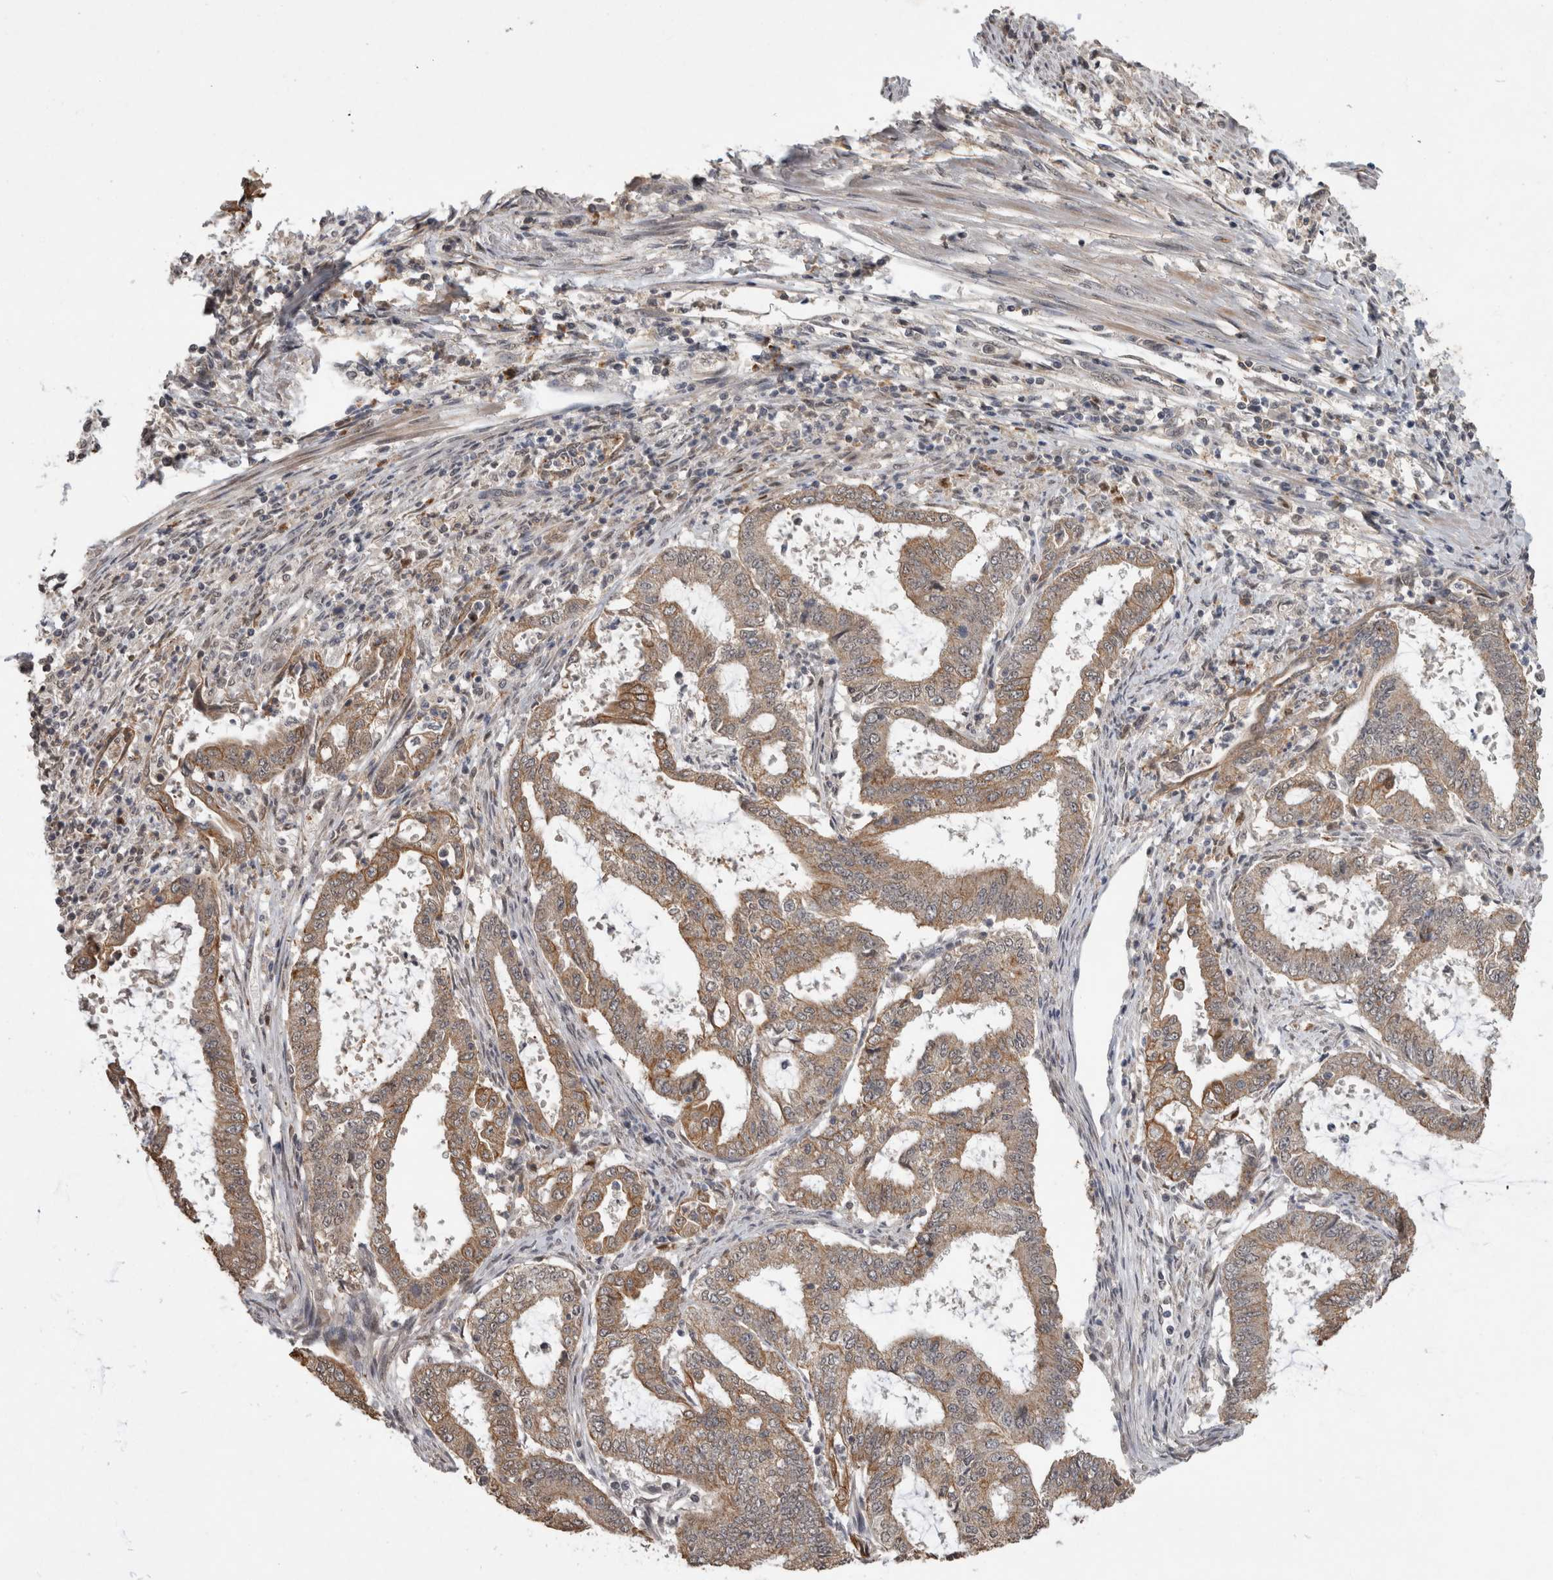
{"staining": {"intensity": "moderate", "quantity": ">75%", "location": "cytoplasmic/membranous"}, "tissue": "endometrial cancer", "cell_type": "Tumor cells", "image_type": "cancer", "snomed": [{"axis": "morphology", "description": "Adenocarcinoma, NOS"}, {"axis": "topography", "description": "Endometrium"}], "caption": "Immunohistochemistry micrograph of neoplastic tissue: endometrial cancer (adenocarcinoma) stained using immunohistochemistry (IHC) reveals medium levels of moderate protein expression localized specifically in the cytoplasmic/membranous of tumor cells, appearing as a cytoplasmic/membranous brown color.", "gene": "RHPN1", "patient": {"sex": "female", "age": 51}}